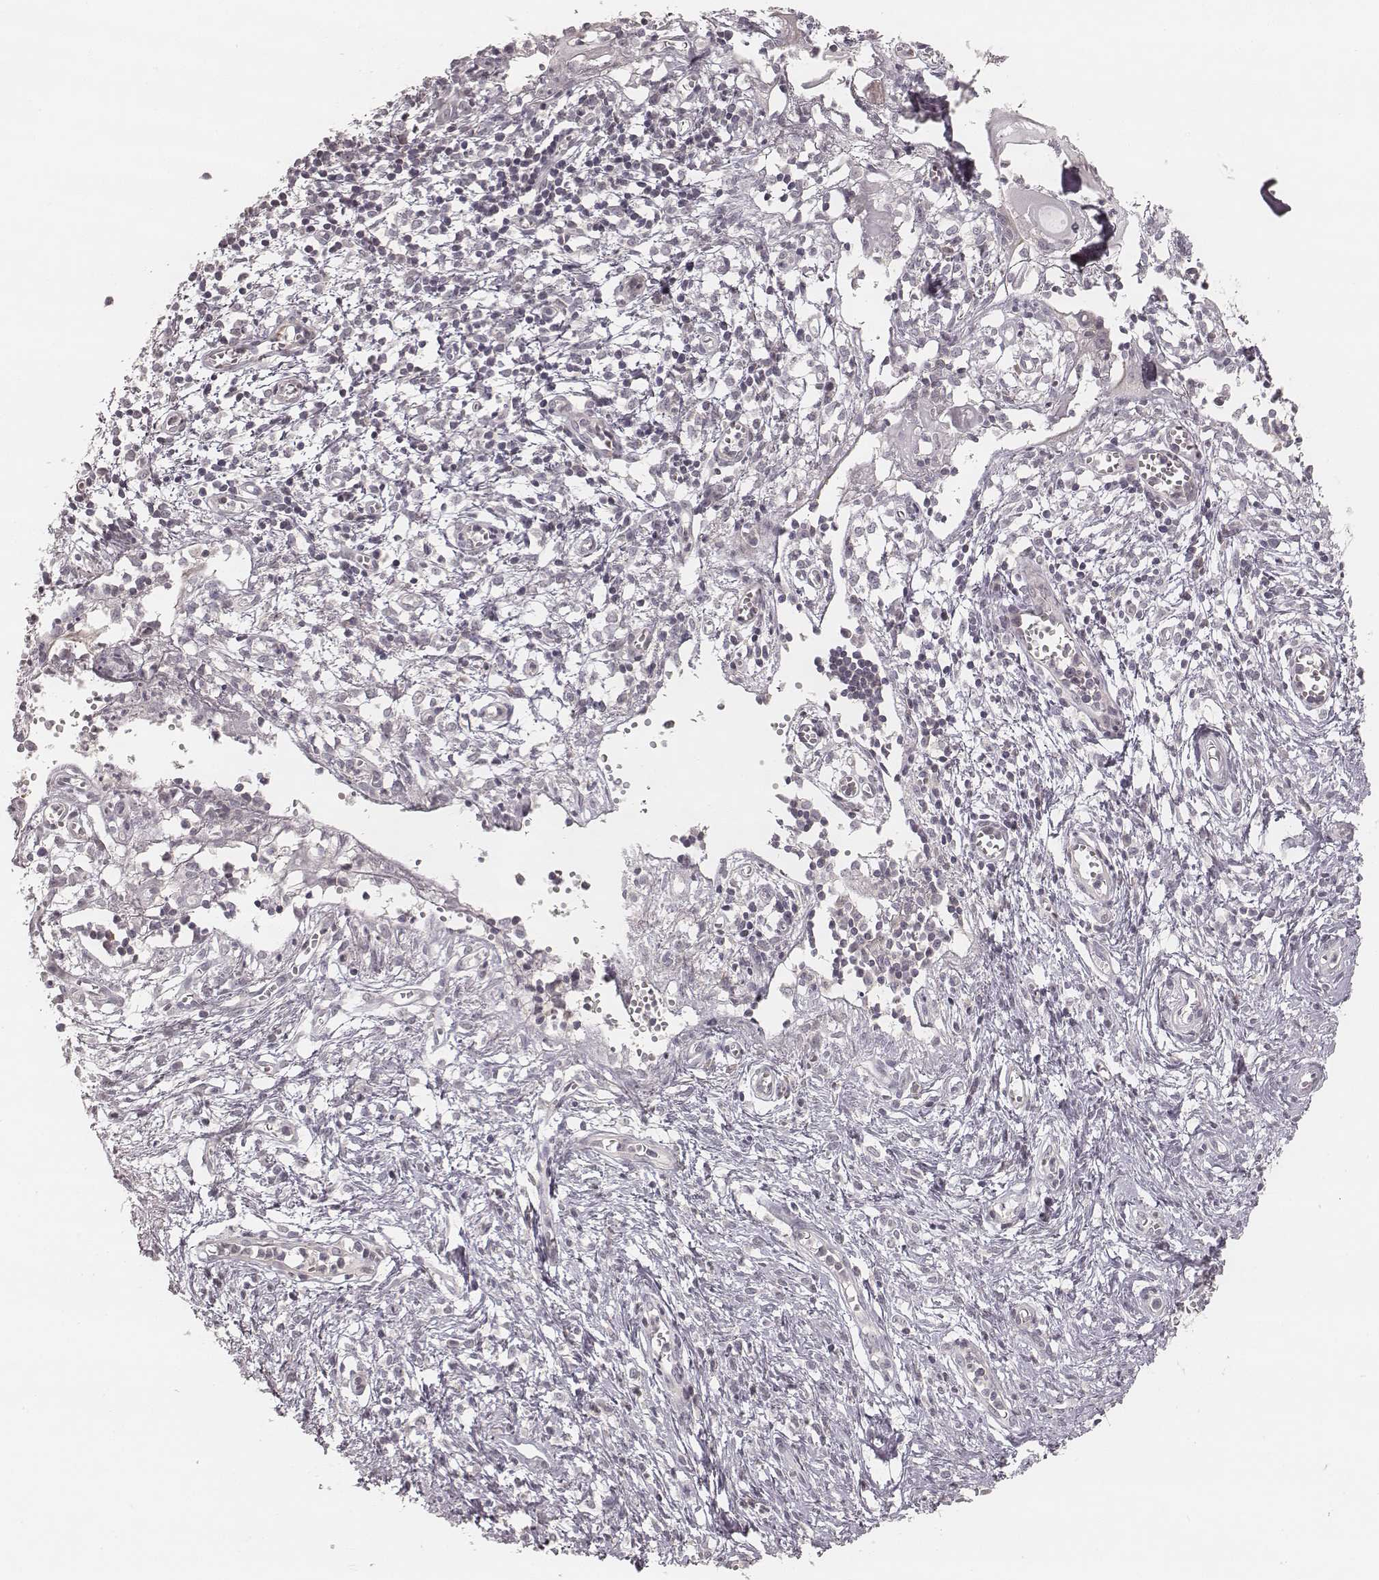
{"staining": {"intensity": "negative", "quantity": "none", "location": "none"}, "tissue": "cervical cancer", "cell_type": "Tumor cells", "image_type": "cancer", "snomed": [{"axis": "morphology", "description": "Squamous cell carcinoma, NOS"}, {"axis": "topography", "description": "Cervix"}], "caption": "Tumor cells show no significant protein positivity in squamous cell carcinoma (cervical). (Brightfield microscopy of DAB immunohistochemistry (IHC) at high magnification).", "gene": "ACACB", "patient": {"sex": "female", "age": 30}}